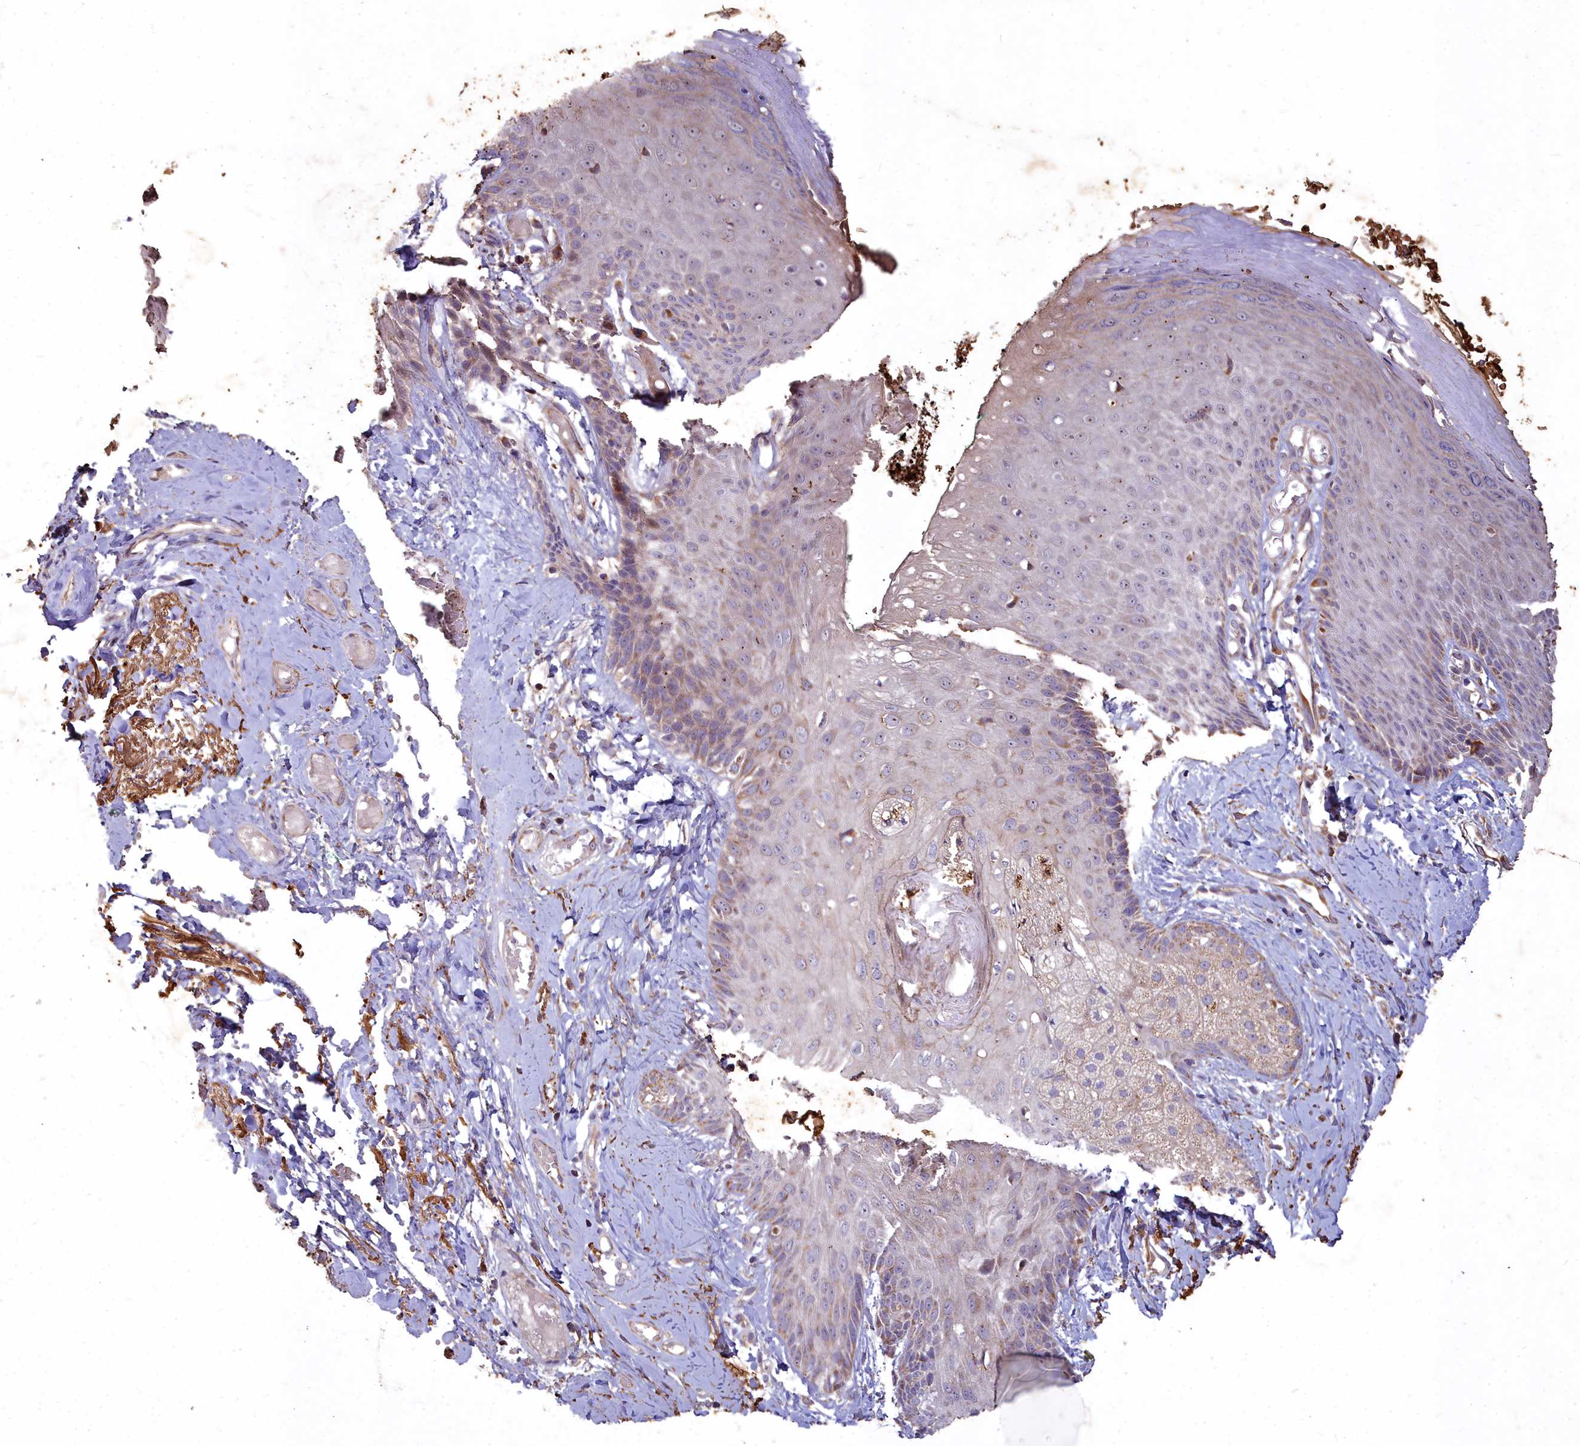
{"staining": {"intensity": "moderate", "quantity": "25%-75%", "location": "cytoplasmic/membranous"}, "tissue": "skin", "cell_type": "Epidermal cells", "image_type": "normal", "snomed": [{"axis": "morphology", "description": "Normal tissue, NOS"}, {"axis": "topography", "description": "Anal"}], "caption": "A medium amount of moderate cytoplasmic/membranous expression is appreciated in approximately 25%-75% of epidermal cells in normal skin. (Brightfield microscopy of DAB IHC at high magnification).", "gene": "COX11", "patient": {"sex": "male", "age": 78}}